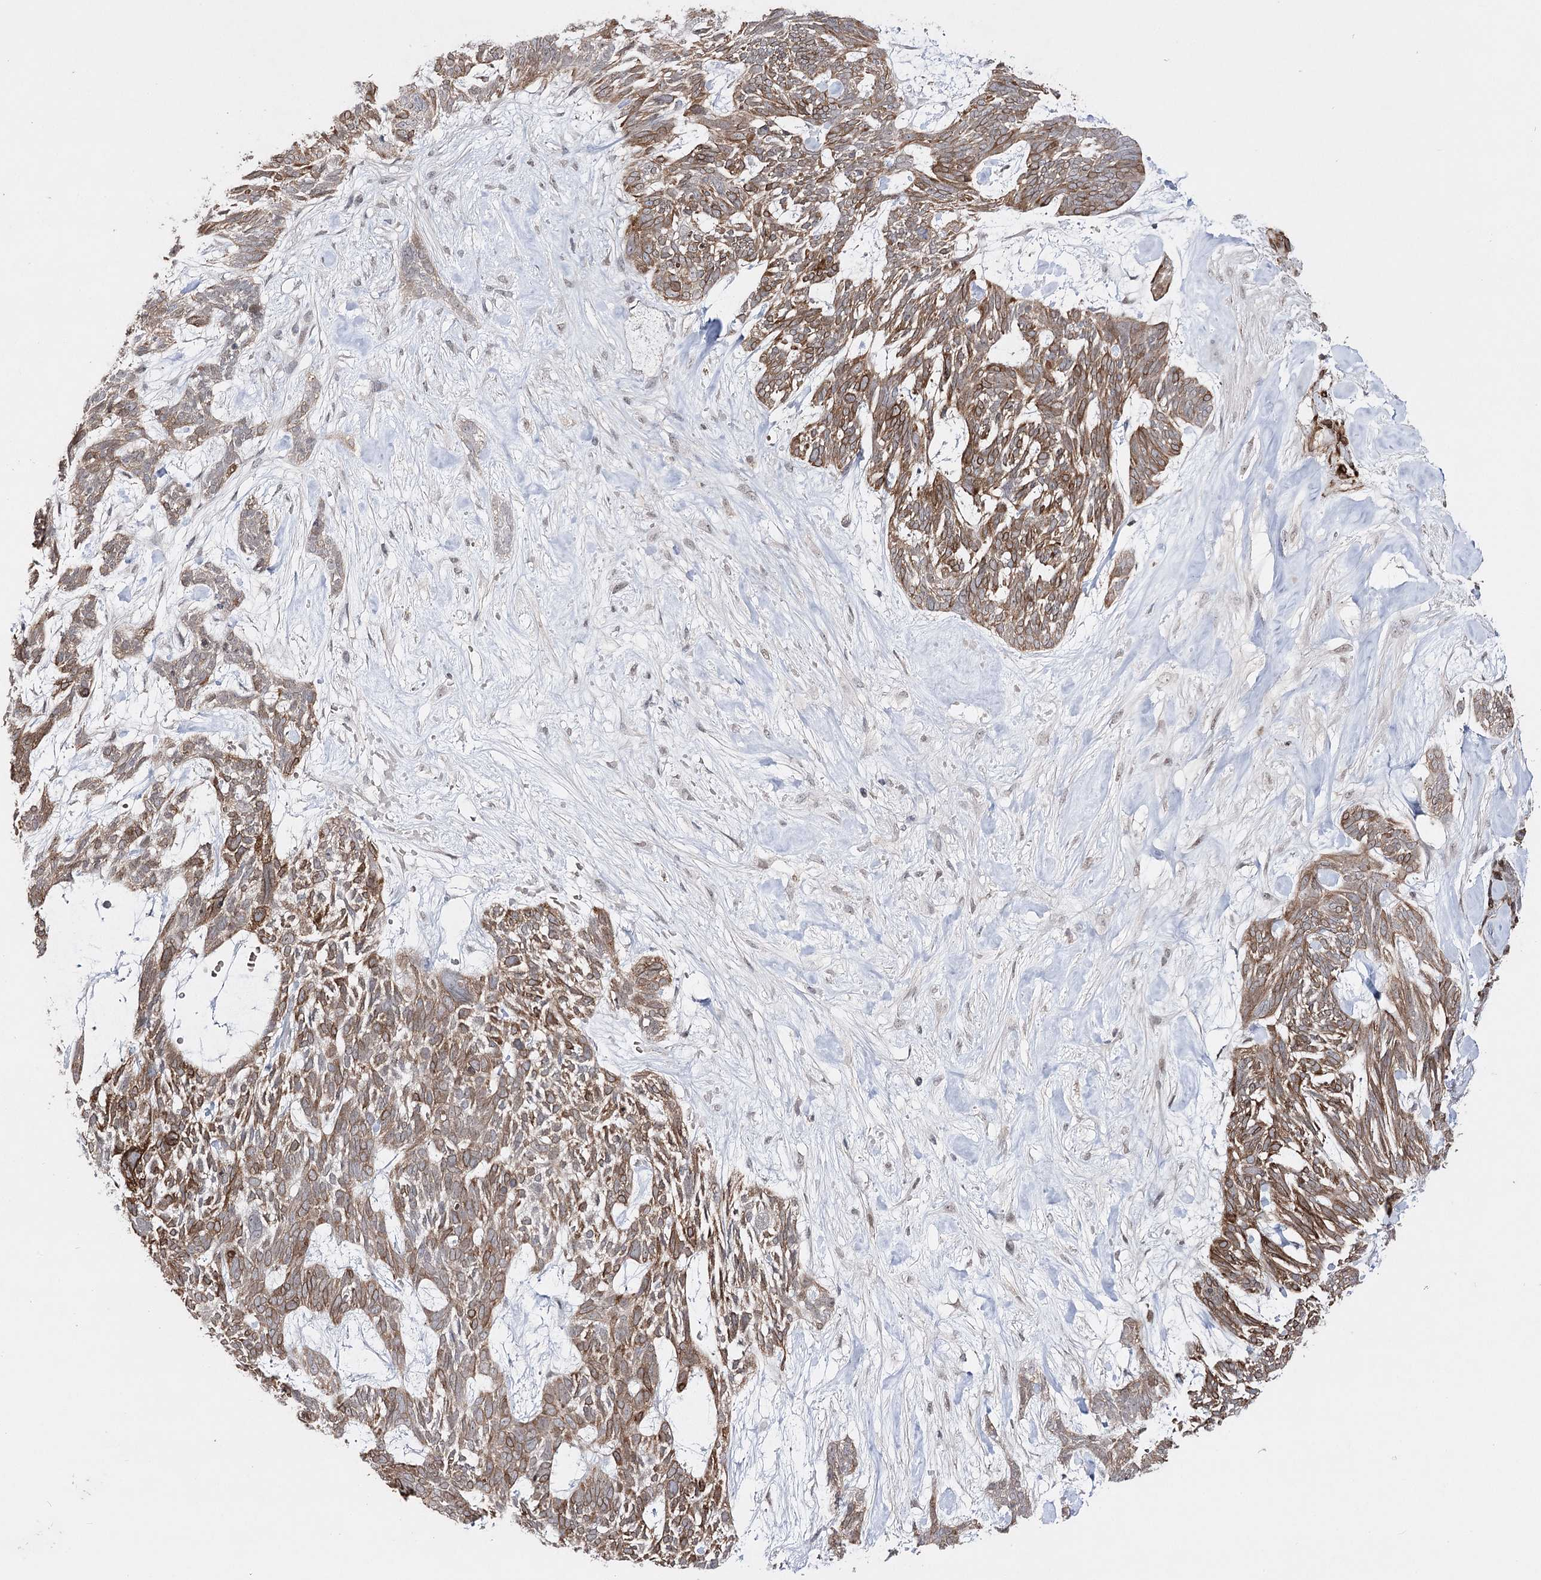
{"staining": {"intensity": "moderate", "quantity": ">75%", "location": "cytoplasmic/membranous"}, "tissue": "skin cancer", "cell_type": "Tumor cells", "image_type": "cancer", "snomed": [{"axis": "morphology", "description": "Basal cell carcinoma"}, {"axis": "topography", "description": "Skin"}], "caption": "Immunohistochemistry photomicrograph of neoplastic tissue: skin cancer (basal cell carcinoma) stained using immunohistochemistry reveals medium levels of moderate protein expression localized specifically in the cytoplasmic/membranous of tumor cells, appearing as a cytoplasmic/membranous brown color.", "gene": "HSD11B2", "patient": {"sex": "male", "age": 88}}